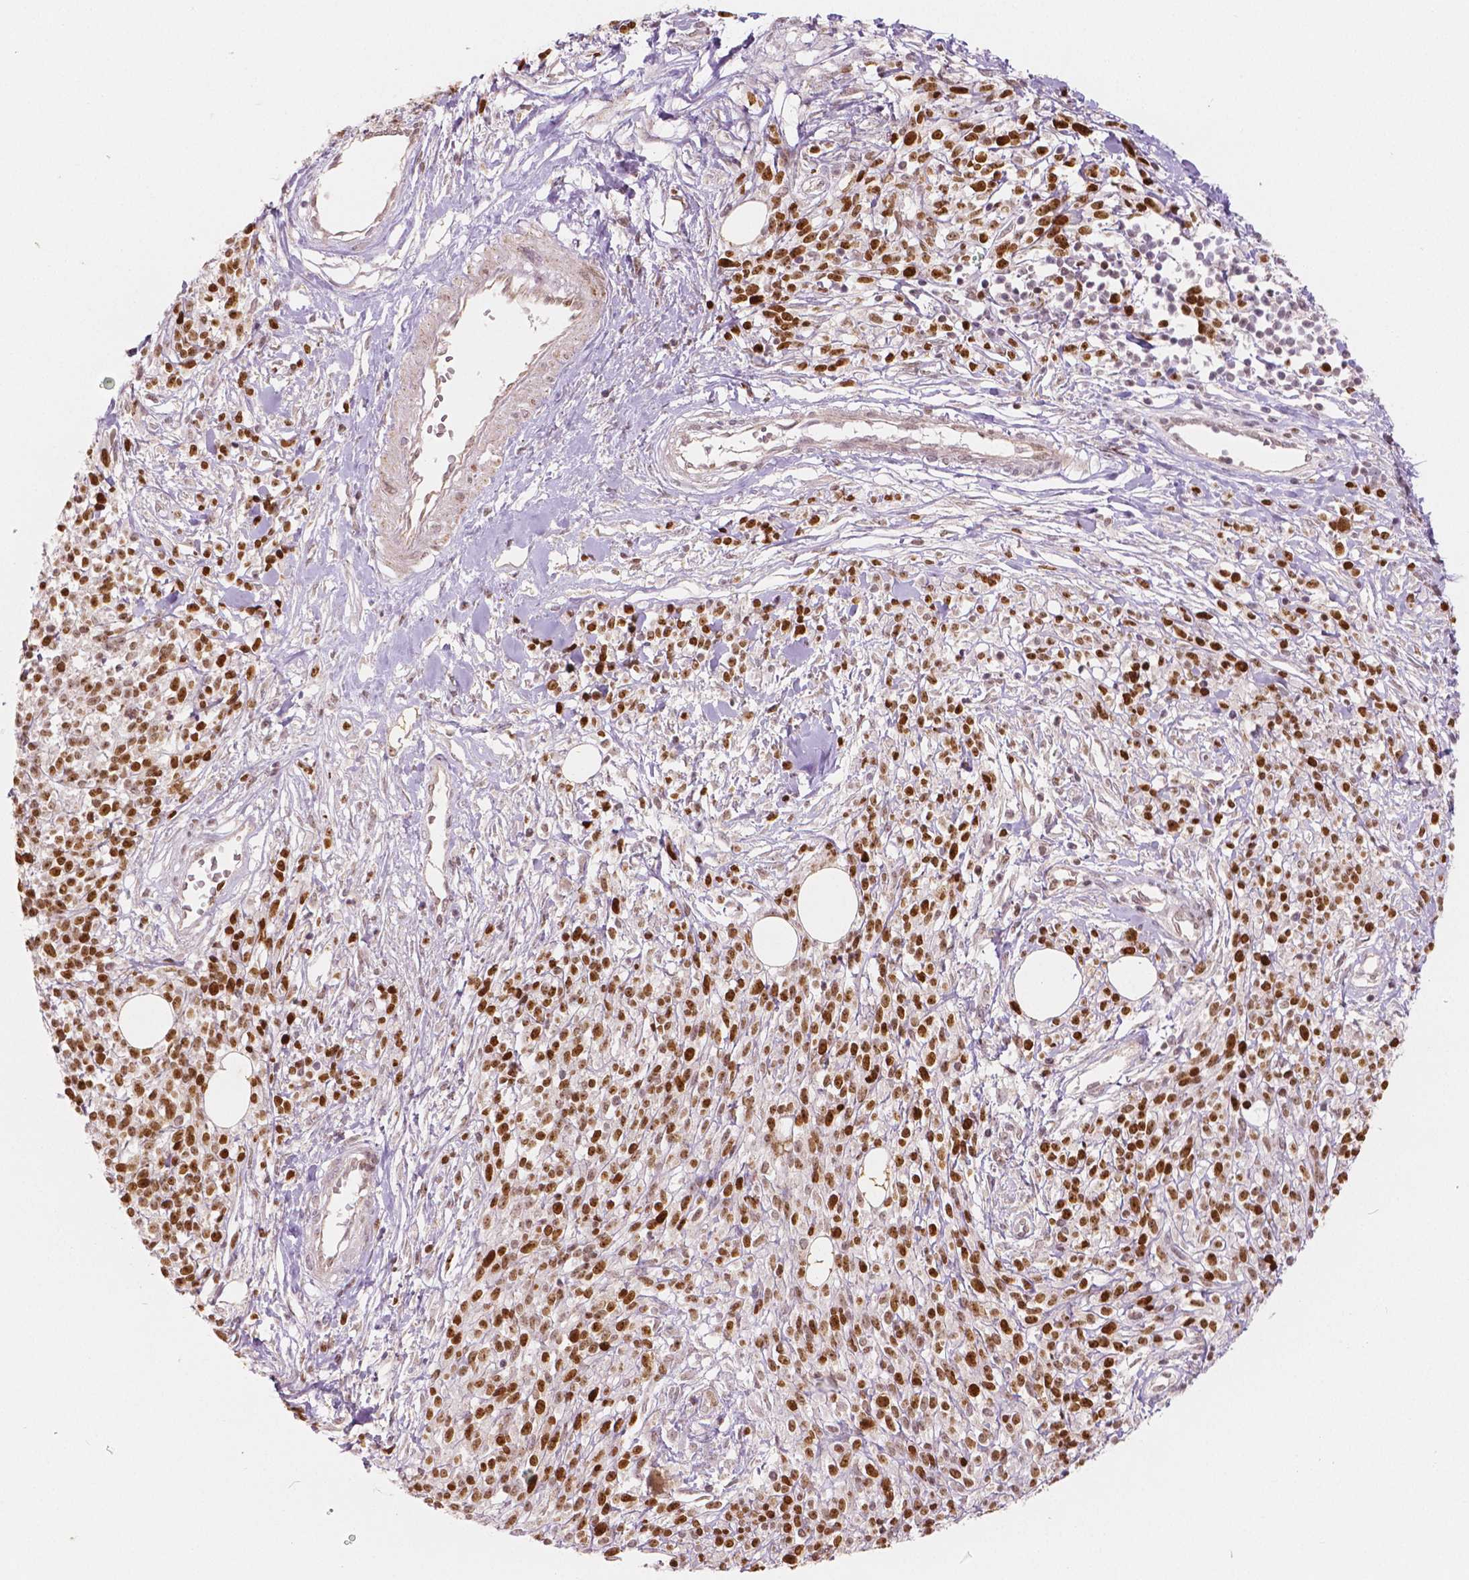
{"staining": {"intensity": "strong", "quantity": ">75%", "location": "nuclear"}, "tissue": "melanoma", "cell_type": "Tumor cells", "image_type": "cancer", "snomed": [{"axis": "morphology", "description": "Malignant melanoma, NOS"}, {"axis": "topography", "description": "Skin"}, {"axis": "topography", "description": "Skin of trunk"}], "caption": "DAB (3,3'-diaminobenzidine) immunohistochemical staining of human malignant melanoma exhibits strong nuclear protein staining in approximately >75% of tumor cells.", "gene": "NSD2", "patient": {"sex": "male", "age": 74}}